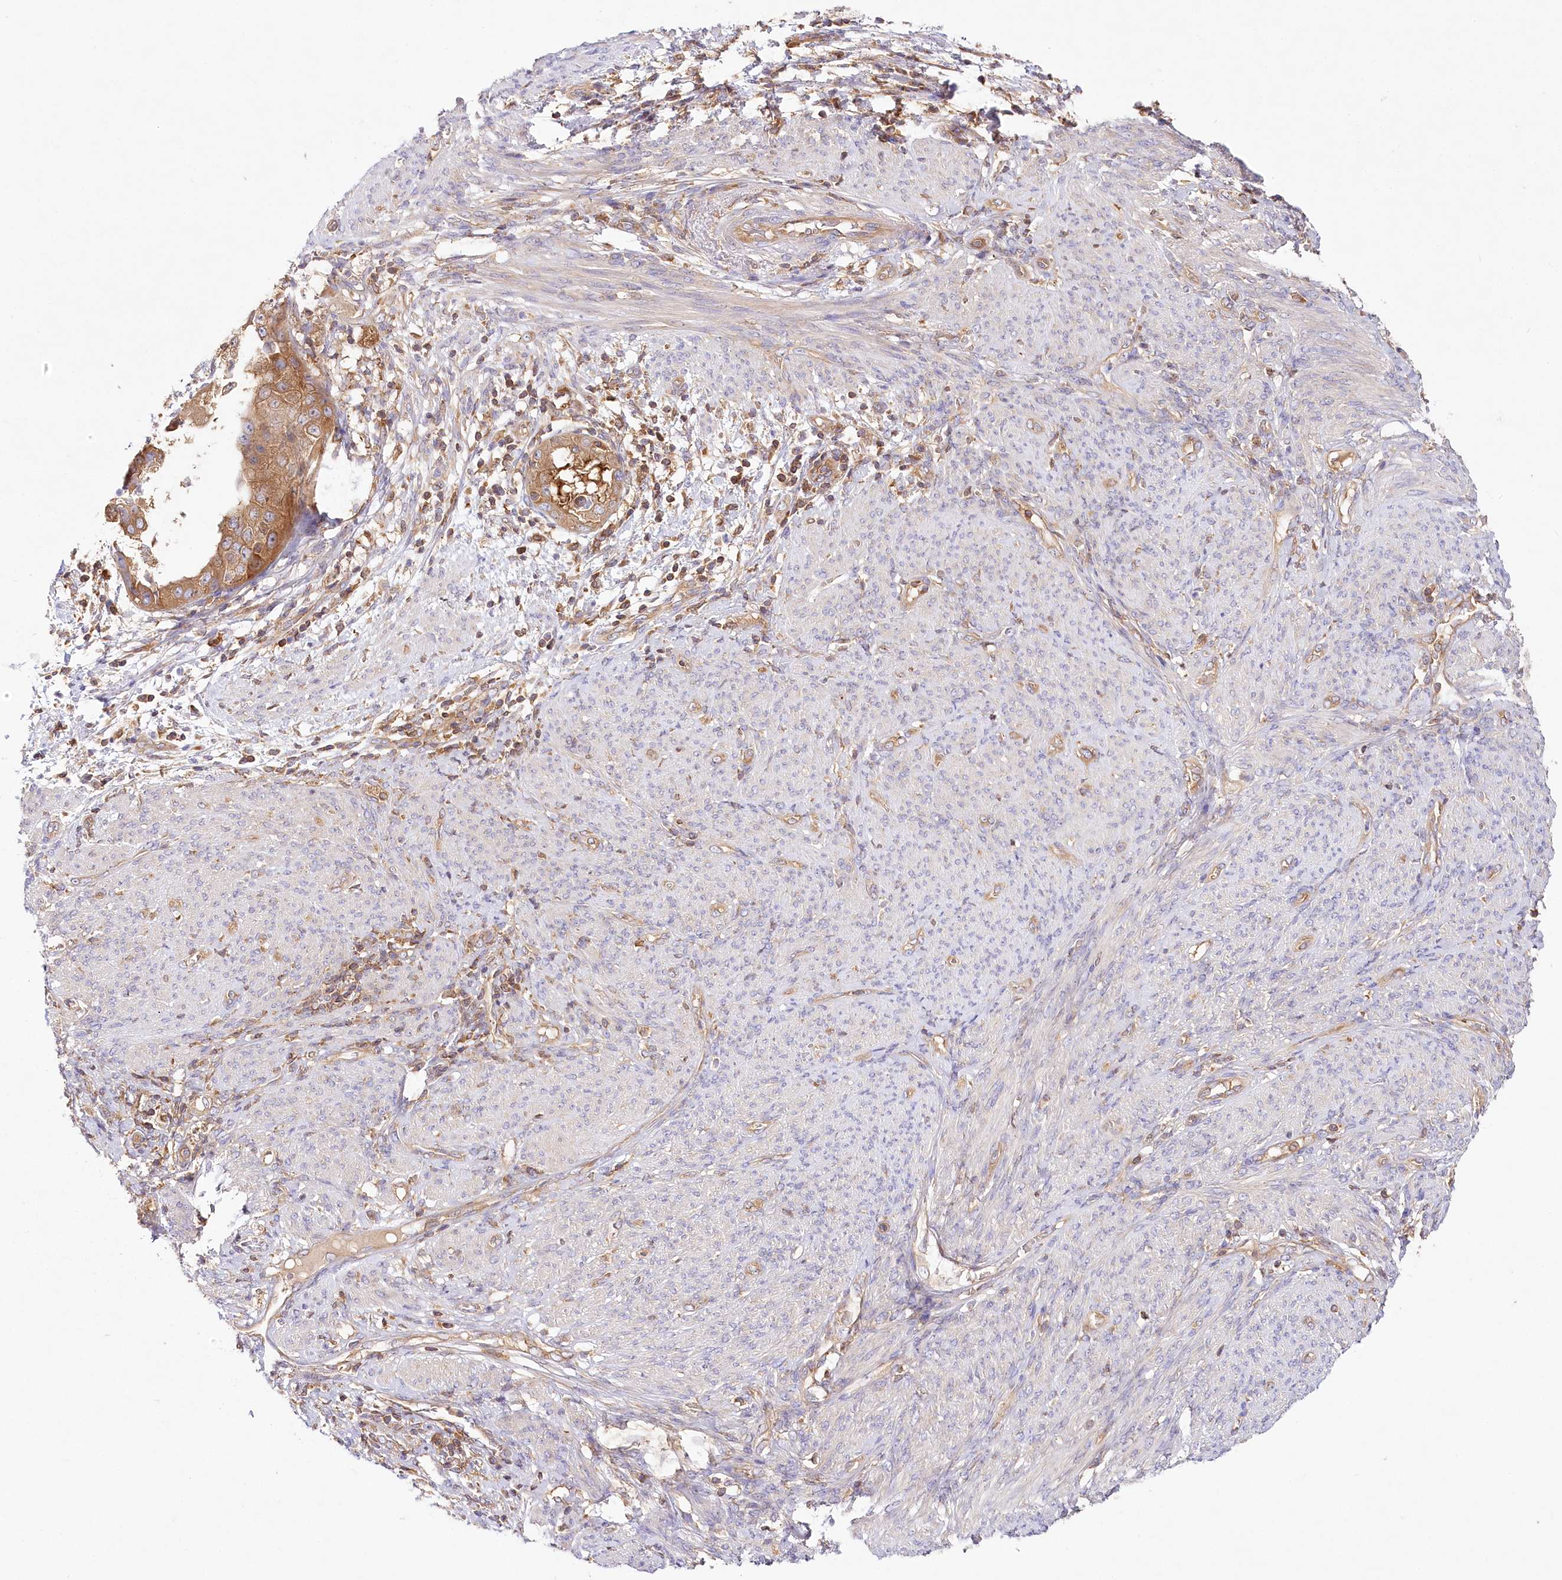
{"staining": {"intensity": "moderate", "quantity": ">75%", "location": "cytoplasmic/membranous"}, "tissue": "endometrial cancer", "cell_type": "Tumor cells", "image_type": "cancer", "snomed": [{"axis": "morphology", "description": "Adenocarcinoma, NOS"}, {"axis": "topography", "description": "Endometrium"}], "caption": "IHC image of neoplastic tissue: endometrial adenocarcinoma stained using immunohistochemistry (IHC) reveals medium levels of moderate protein expression localized specifically in the cytoplasmic/membranous of tumor cells, appearing as a cytoplasmic/membranous brown color.", "gene": "ABRAXAS2", "patient": {"sex": "female", "age": 85}}